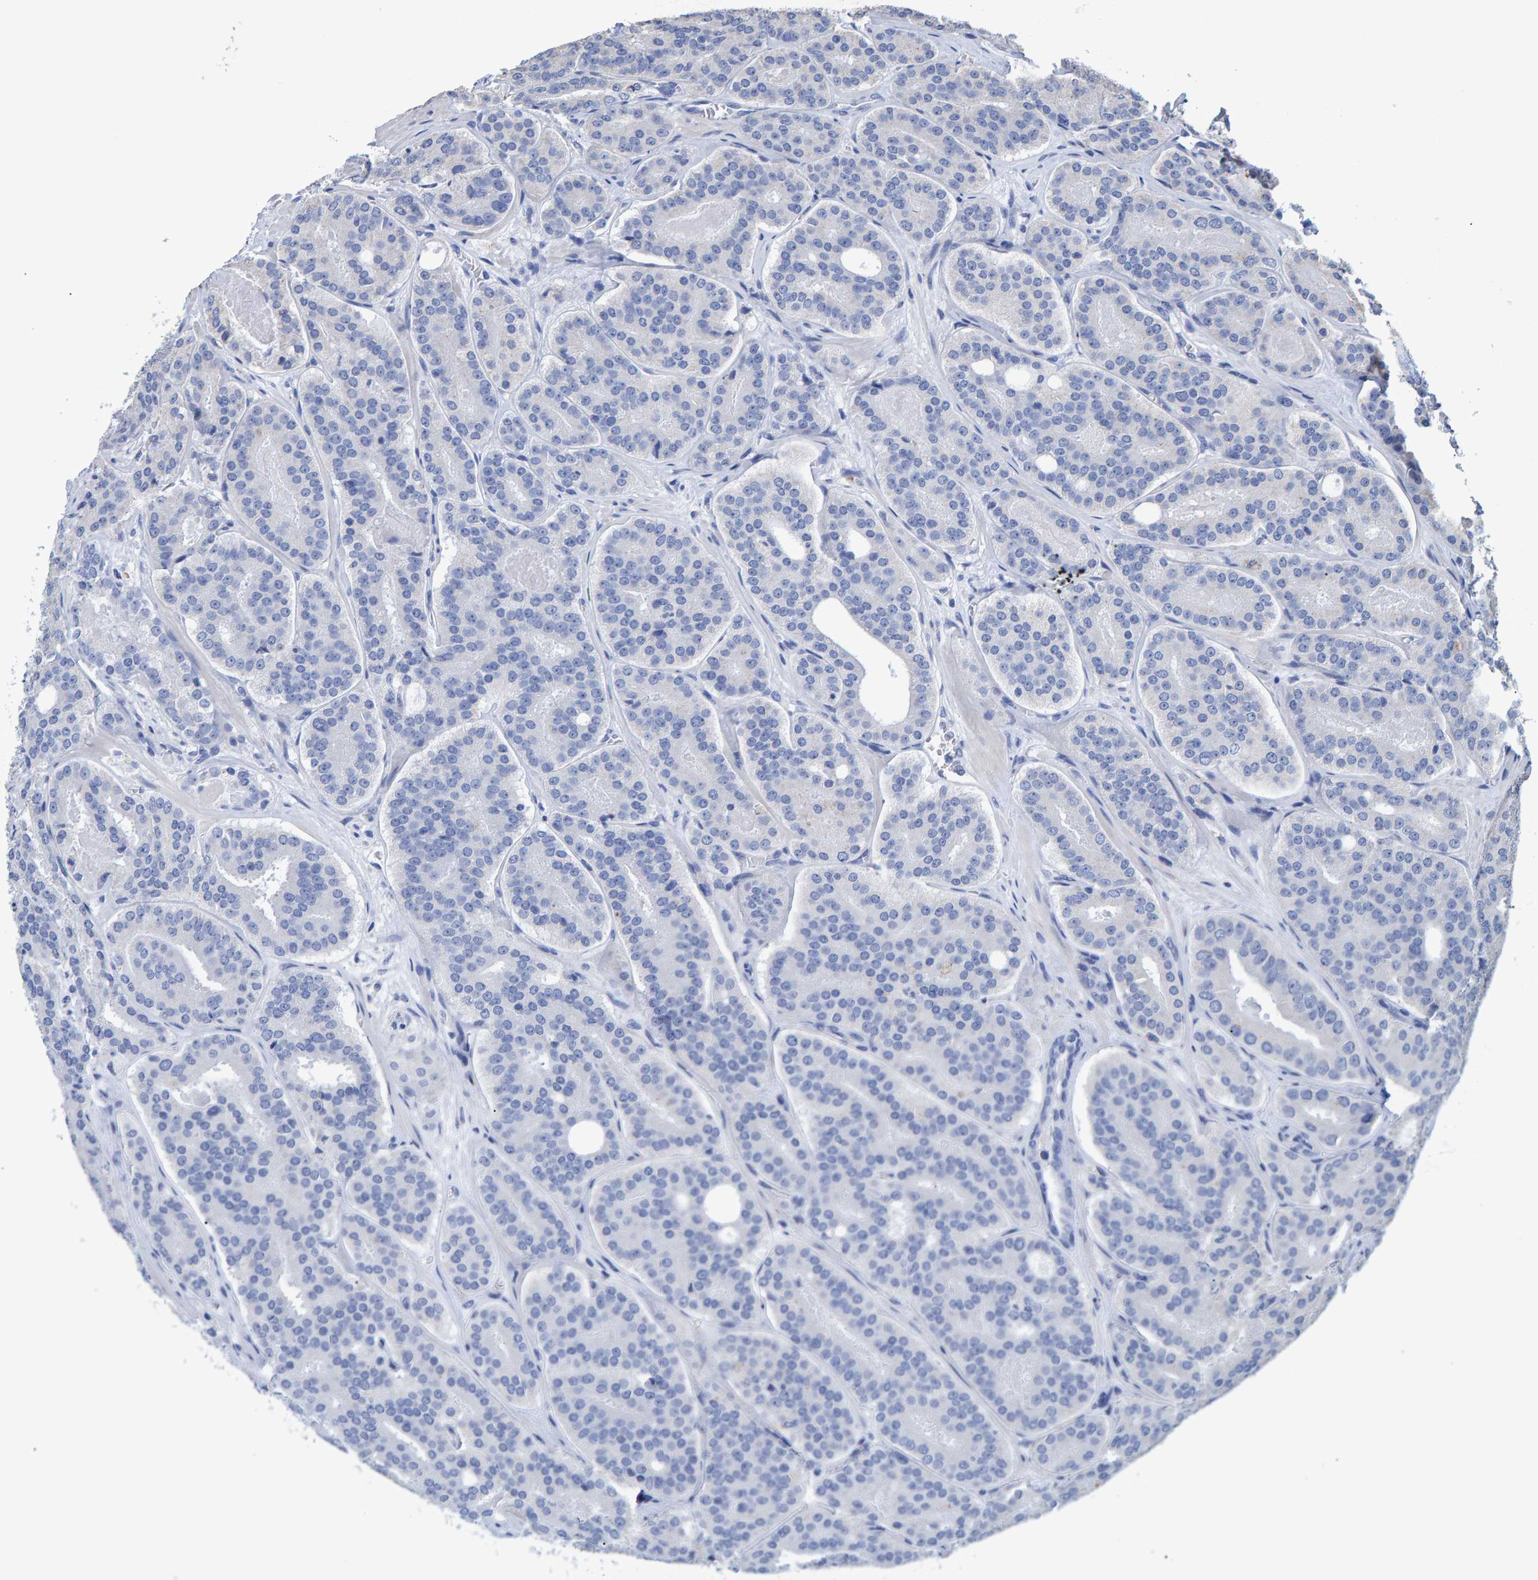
{"staining": {"intensity": "negative", "quantity": "none", "location": "none"}, "tissue": "prostate cancer", "cell_type": "Tumor cells", "image_type": "cancer", "snomed": [{"axis": "morphology", "description": "Adenocarcinoma, High grade"}, {"axis": "topography", "description": "Prostate"}], "caption": "The micrograph exhibits no staining of tumor cells in prostate cancer (high-grade adenocarcinoma). (Stains: DAB (3,3'-diaminobenzidine) immunohistochemistry (IHC) with hematoxylin counter stain, Microscopy: brightfield microscopy at high magnification).", "gene": "HEMGN", "patient": {"sex": "male", "age": 60}}